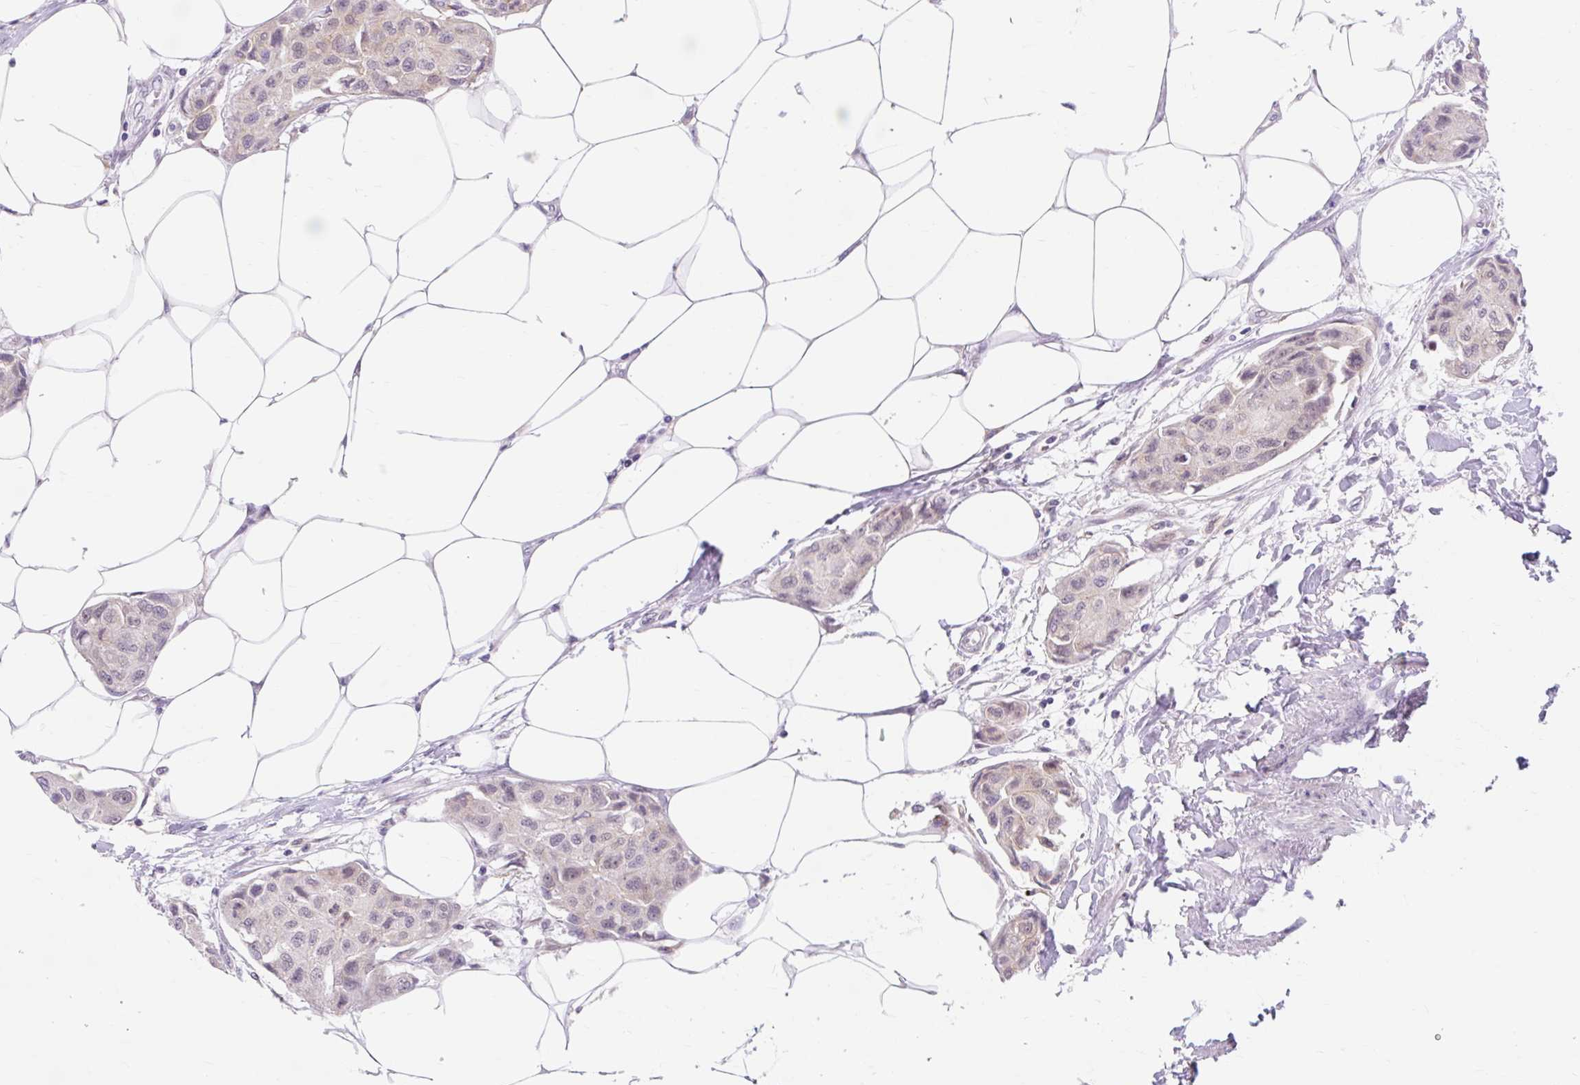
{"staining": {"intensity": "negative", "quantity": "none", "location": "none"}, "tissue": "breast cancer", "cell_type": "Tumor cells", "image_type": "cancer", "snomed": [{"axis": "morphology", "description": "Duct carcinoma"}, {"axis": "topography", "description": "Breast"}, {"axis": "topography", "description": "Lymph node"}], "caption": "Breast cancer was stained to show a protein in brown. There is no significant staining in tumor cells.", "gene": "SRSF10", "patient": {"sex": "female", "age": 80}}